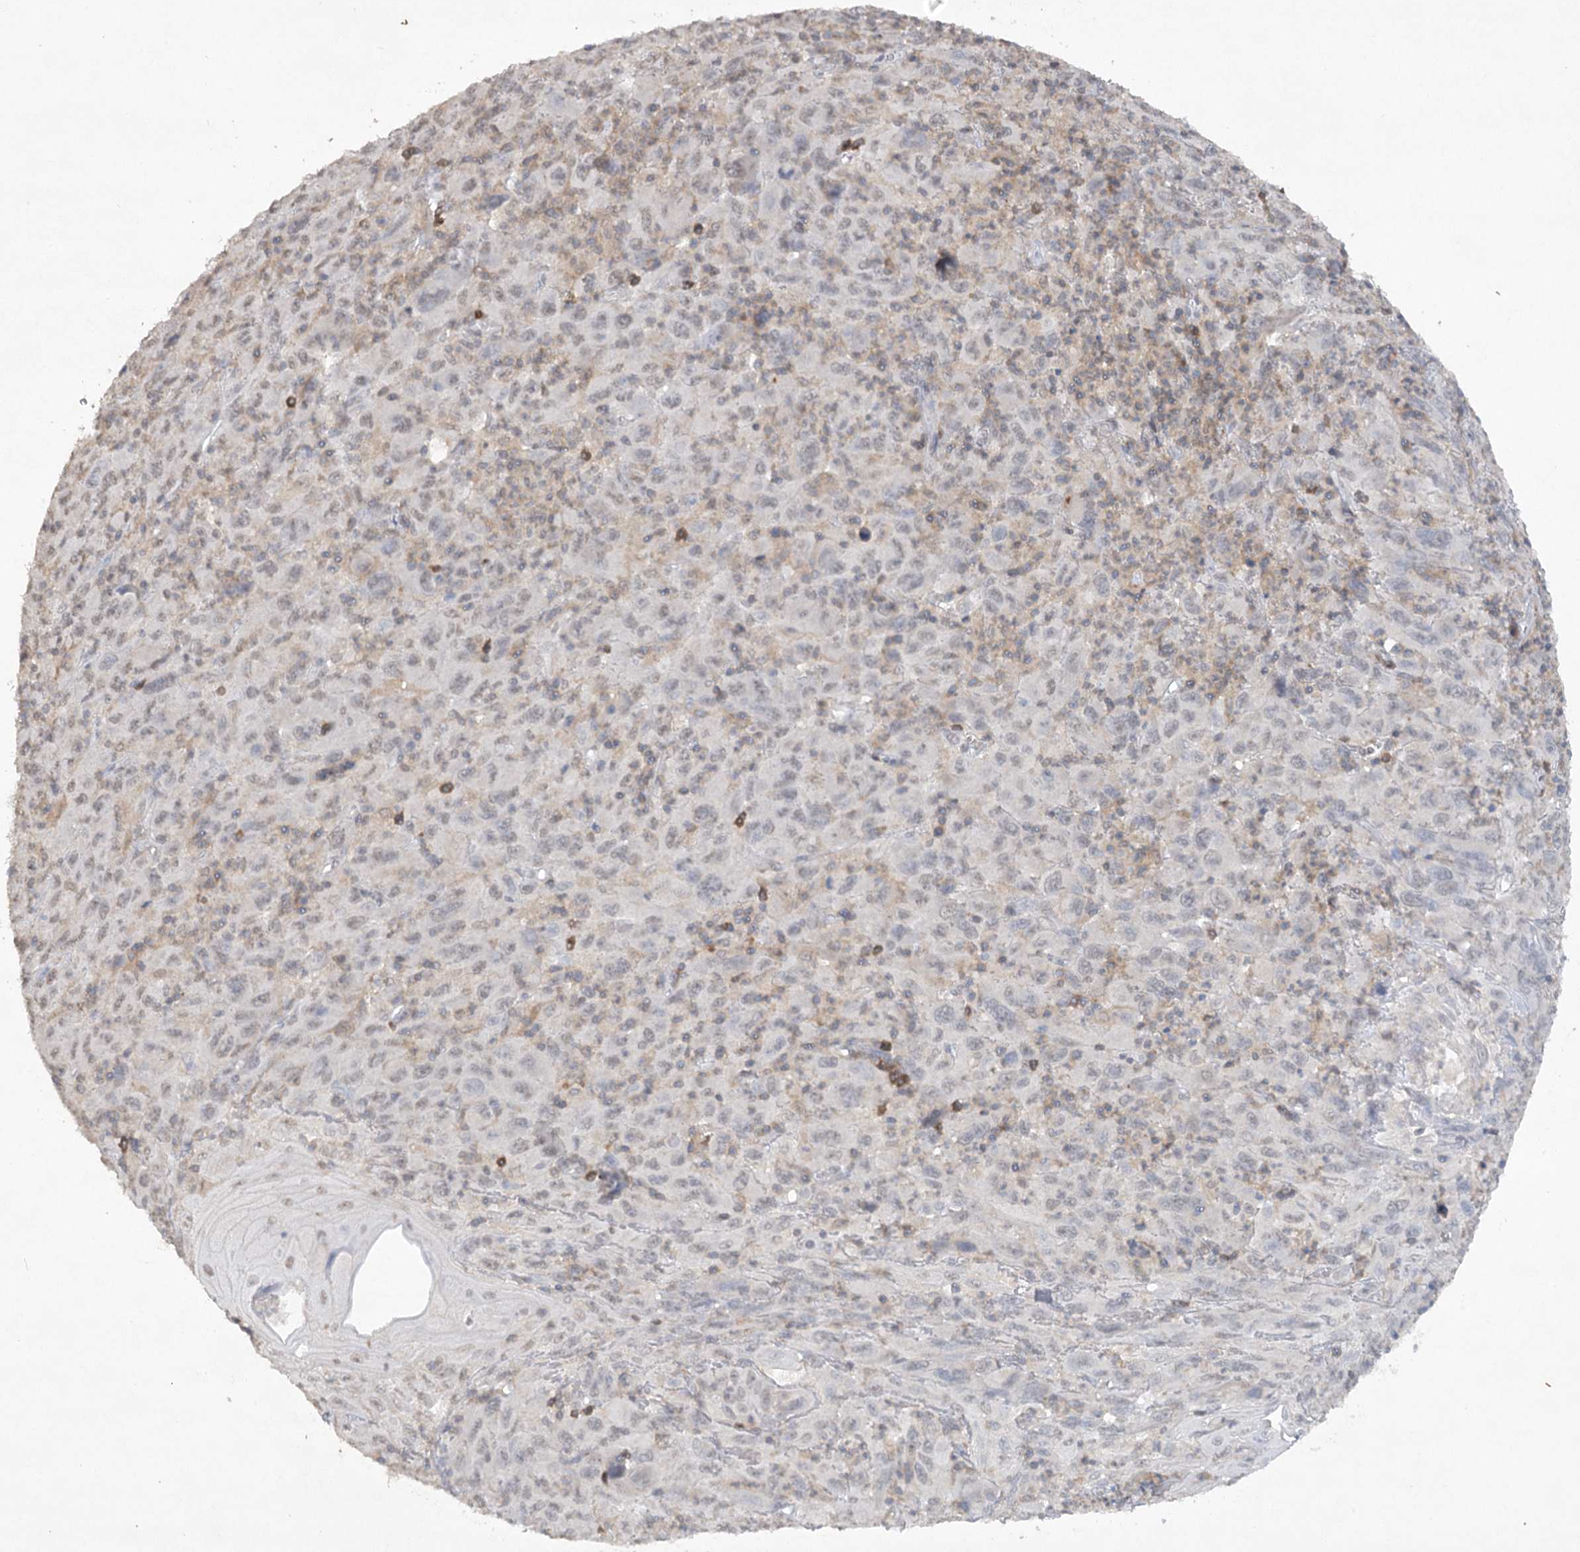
{"staining": {"intensity": "weak", "quantity": "<25%", "location": "nuclear"}, "tissue": "melanoma", "cell_type": "Tumor cells", "image_type": "cancer", "snomed": [{"axis": "morphology", "description": "Malignant melanoma, Metastatic site"}, {"axis": "topography", "description": "Skin"}], "caption": "DAB (3,3'-diaminobenzidine) immunohistochemical staining of melanoma exhibits no significant positivity in tumor cells. (DAB IHC visualized using brightfield microscopy, high magnification).", "gene": "TRAF3IP1", "patient": {"sex": "female", "age": 56}}